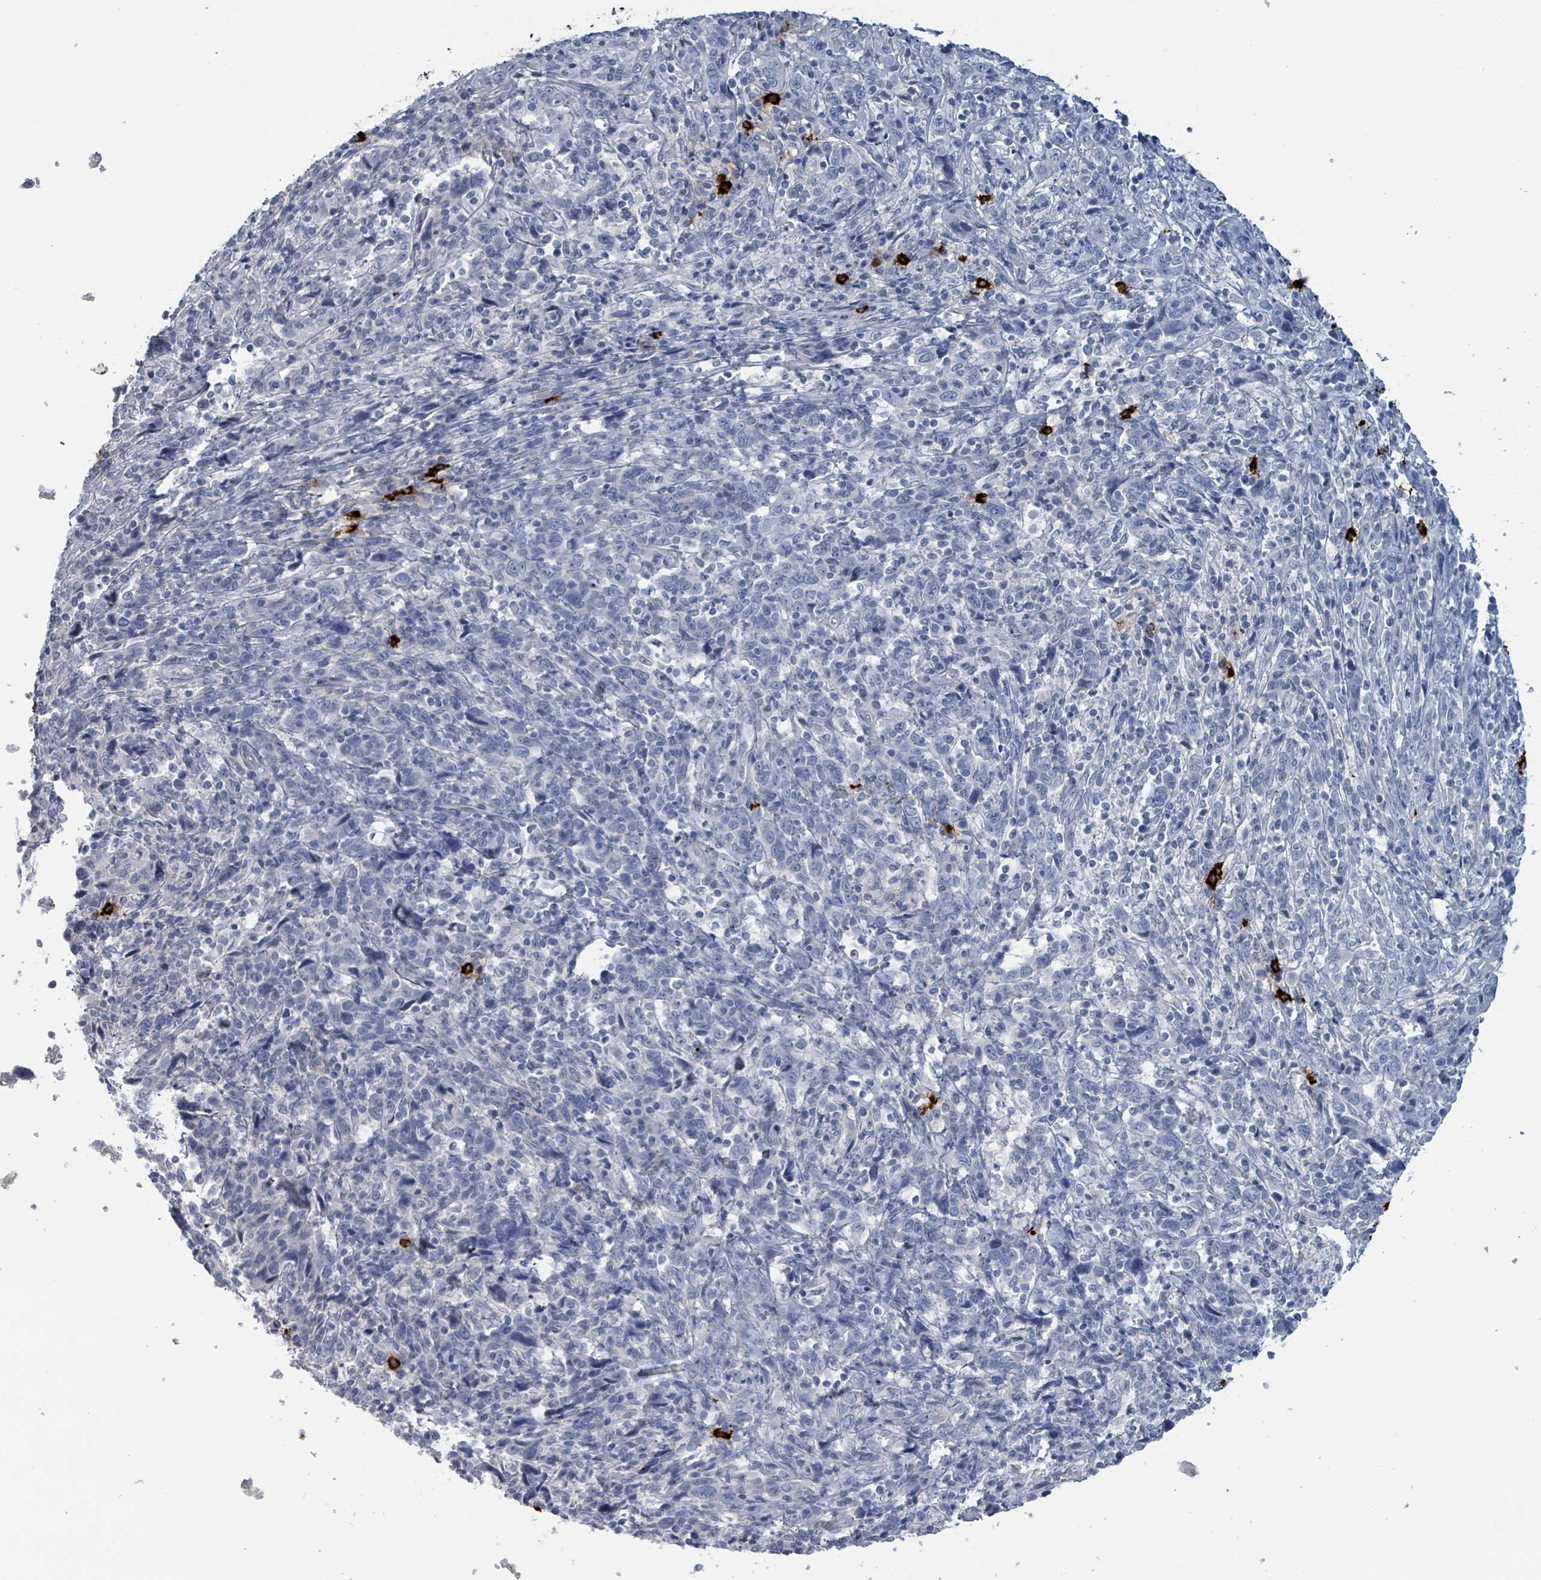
{"staining": {"intensity": "negative", "quantity": "none", "location": "none"}, "tissue": "cervical cancer", "cell_type": "Tumor cells", "image_type": "cancer", "snomed": [{"axis": "morphology", "description": "Squamous cell carcinoma, NOS"}, {"axis": "topography", "description": "Cervix"}], "caption": "Protein analysis of squamous cell carcinoma (cervical) exhibits no significant expression in tumor cells.", "gene": "VPS13D", "patient": {"sex": "female", "age": 46}}